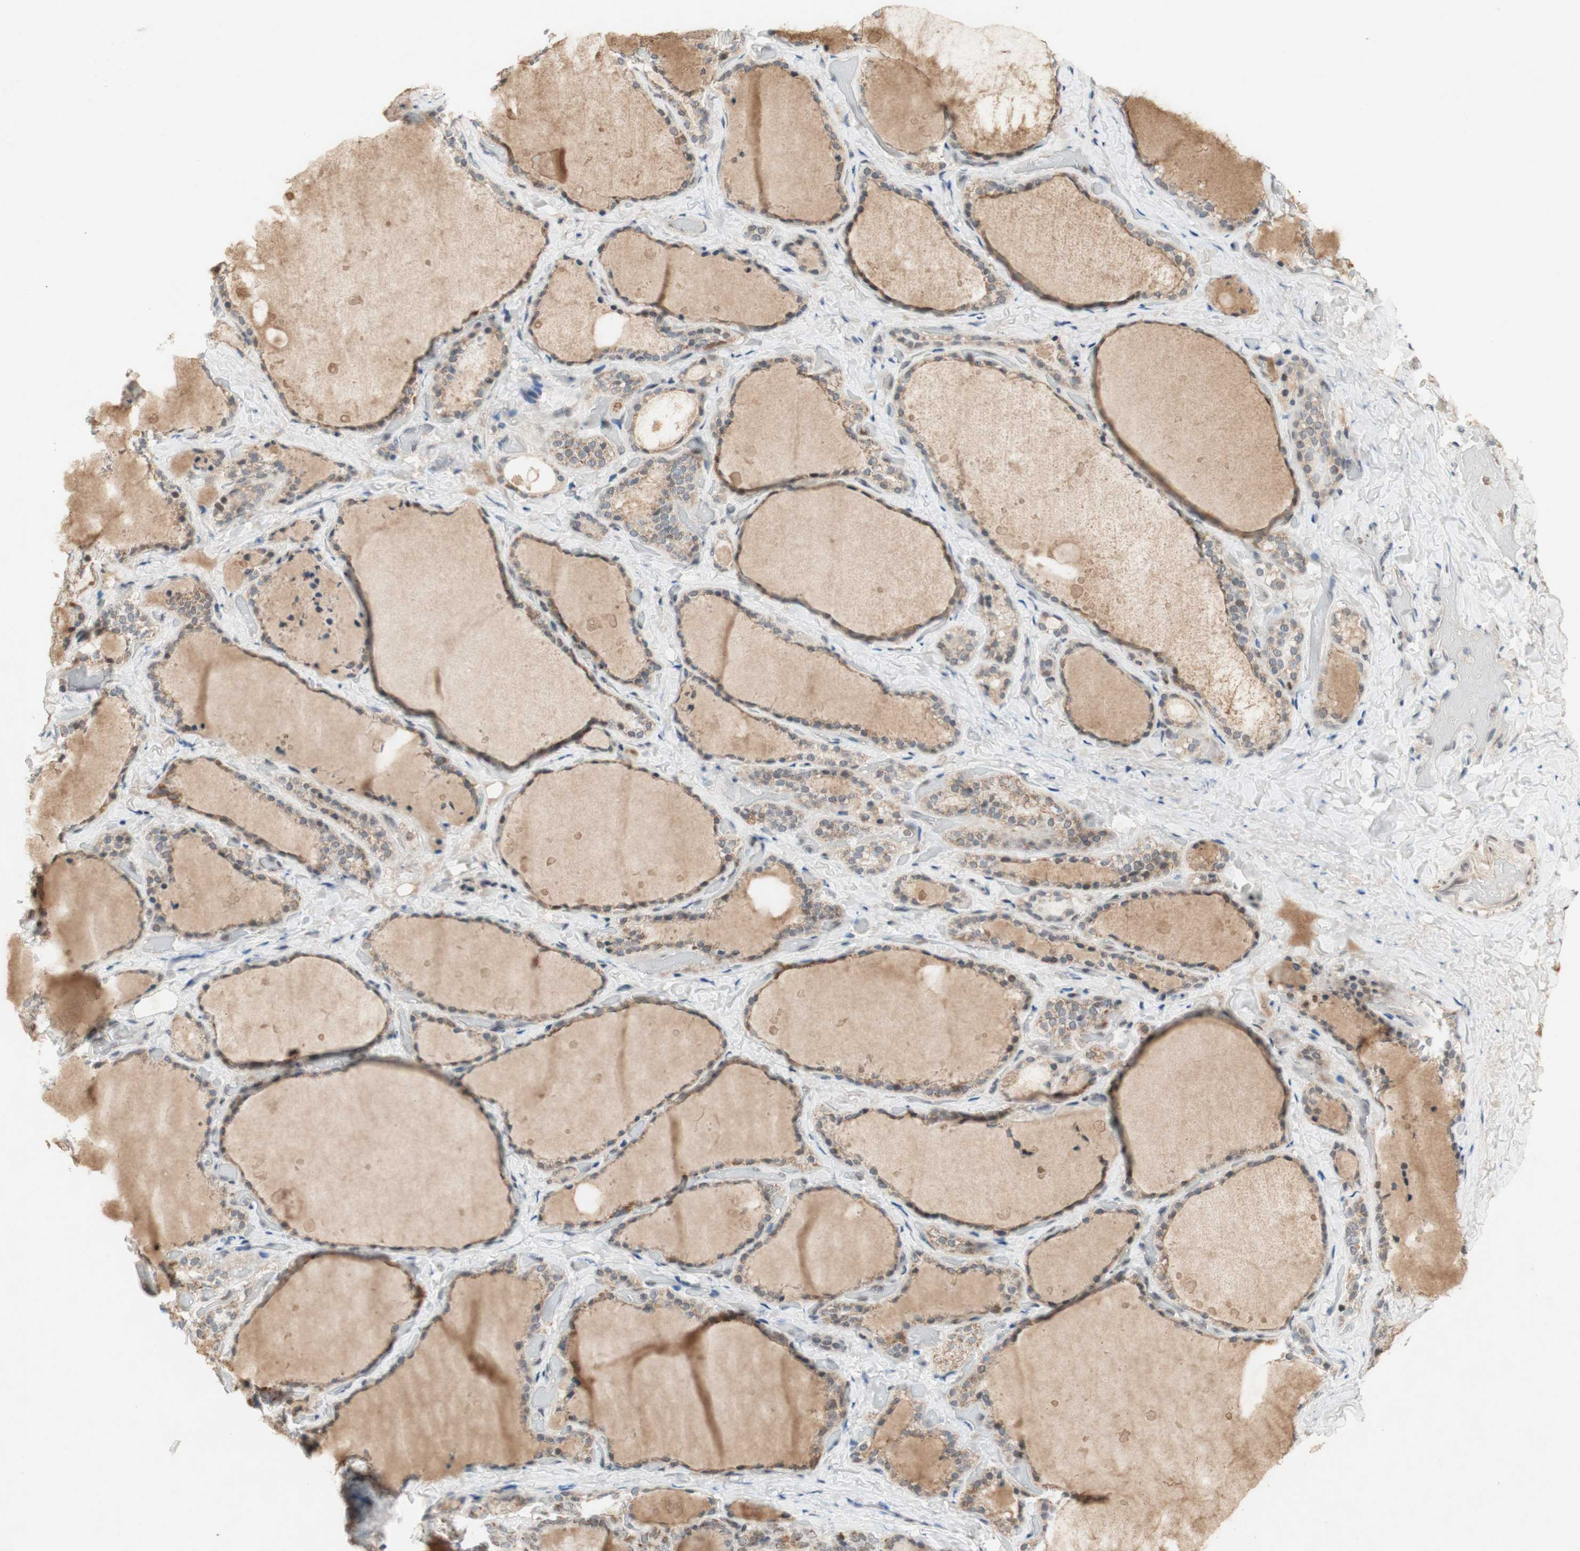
{"staining": {"intensity": "moderate", "quantity": "<25%", "location": "cytoplasmic/membranous"}, "tissue": "thyroid gland", "cell_type": "Glandular cells", "image_type": "normal", "snomed": [{"axis": "morphology", "description": "Normal tissue, NOS"}, {"axis": "topography", "description": "Thyroid gland"}], "caption": "Immunohistochemical staining of normal thyroid gland exhibits low levels of moderate cytoplasmic/membranous positivity in about <25% of glandular cells. The staining was performed using DAB (3,3'-diaminobenzidine) to visualize the protein expression in brown, while the nuclei were stained in blue with hematoxylin (Magnification: 20x).", "gene": "DNMT3A", "patient": {"sex": "female", "age": 44}}